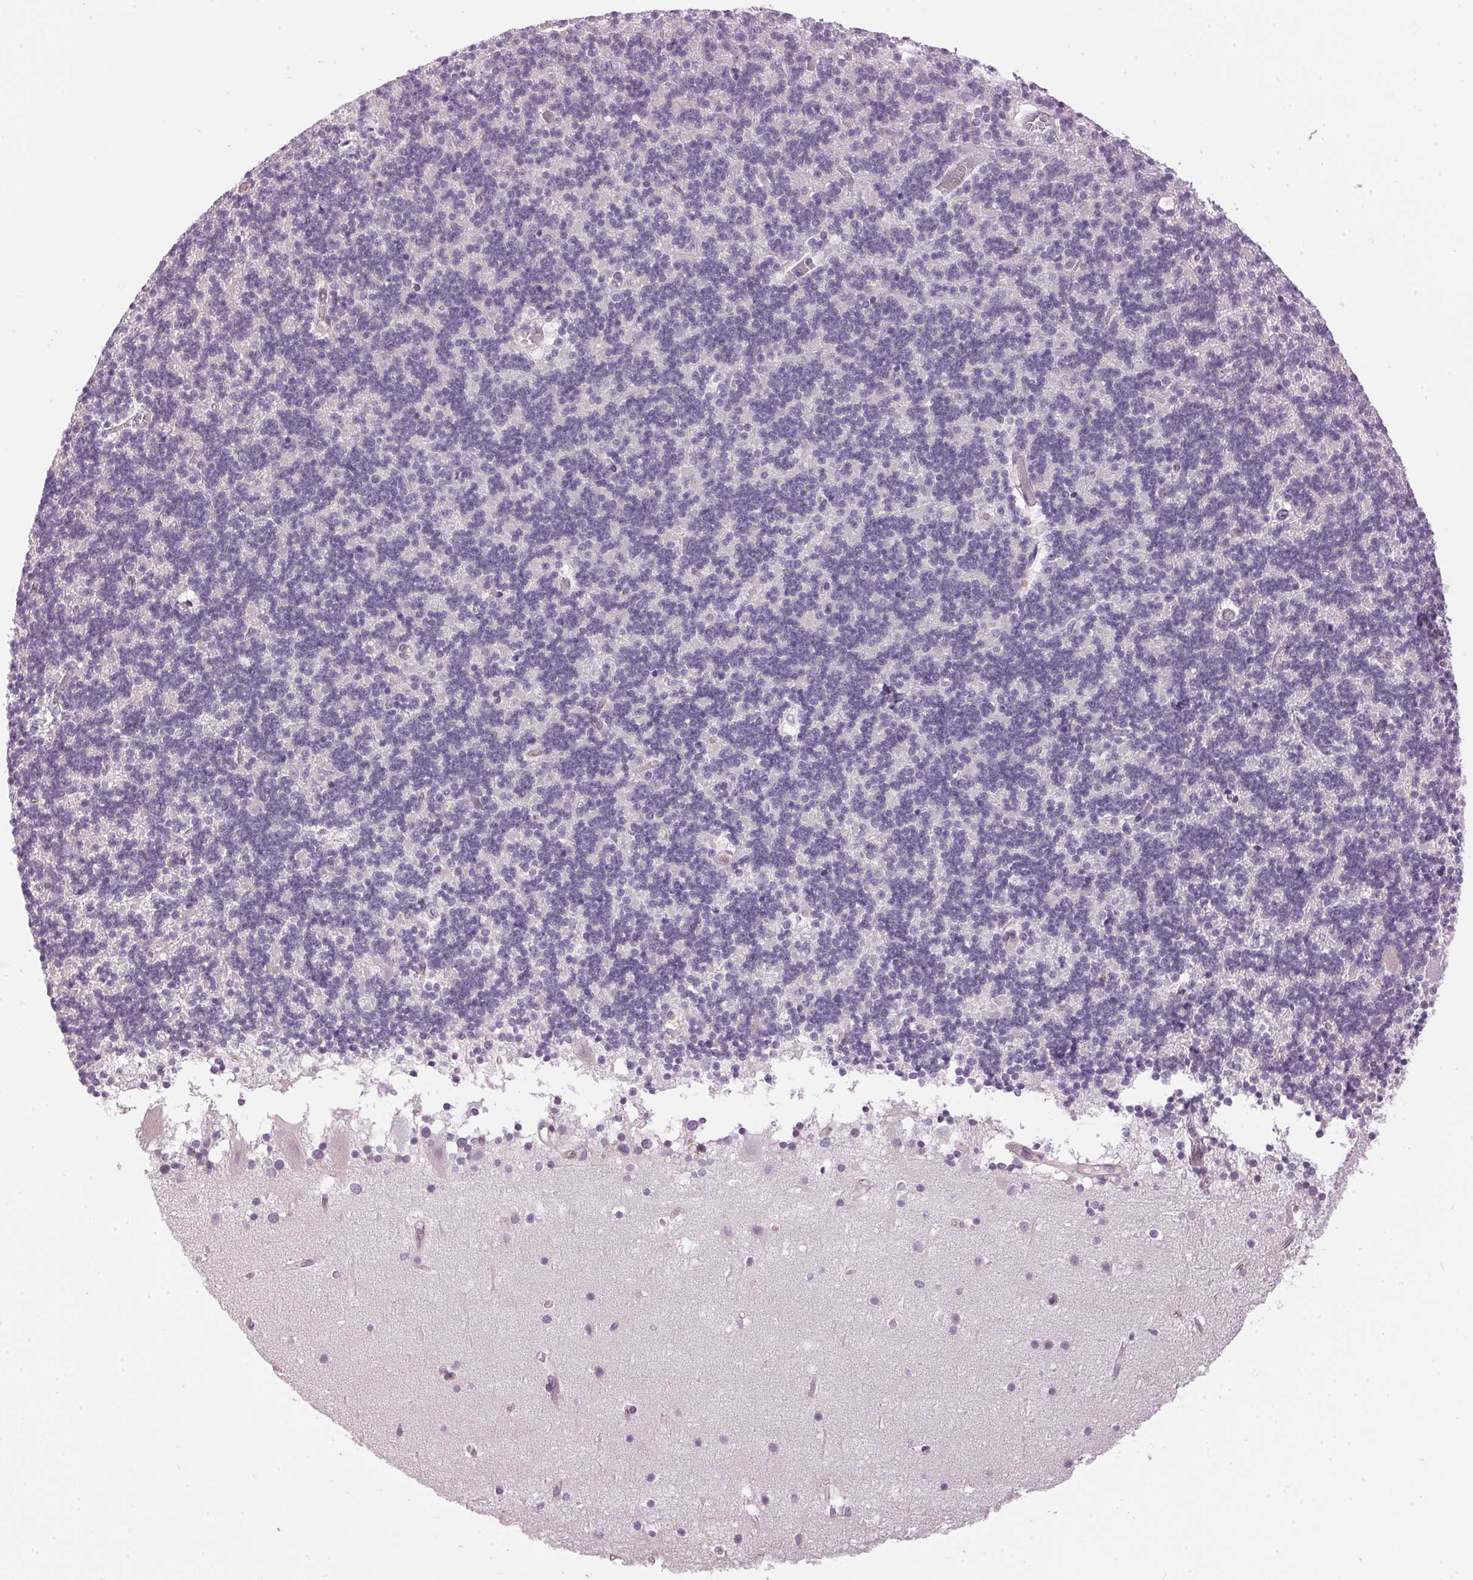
{"staining": {"intensity": "negative", "quantity": "none", "location": "none"}, "tissue": "cerebellum", "cell_type": "Cells in granular layer", "image_type": "normal", "snomed": [{"axis": "morphology", "description": "Normal tissue, NOS"}, {"axis": "topography", "description": "Cerebellum"}], "caption": "This micrograph is of benign cerebellum stained with IHC to label a protein in brown with the nuclei are counter-stained blue. There is no positivity in cells in granular layer. Nuclei are stained in blue.", "gene": "GOLPH3", "patient": {"sex": "male", "age": 70}}